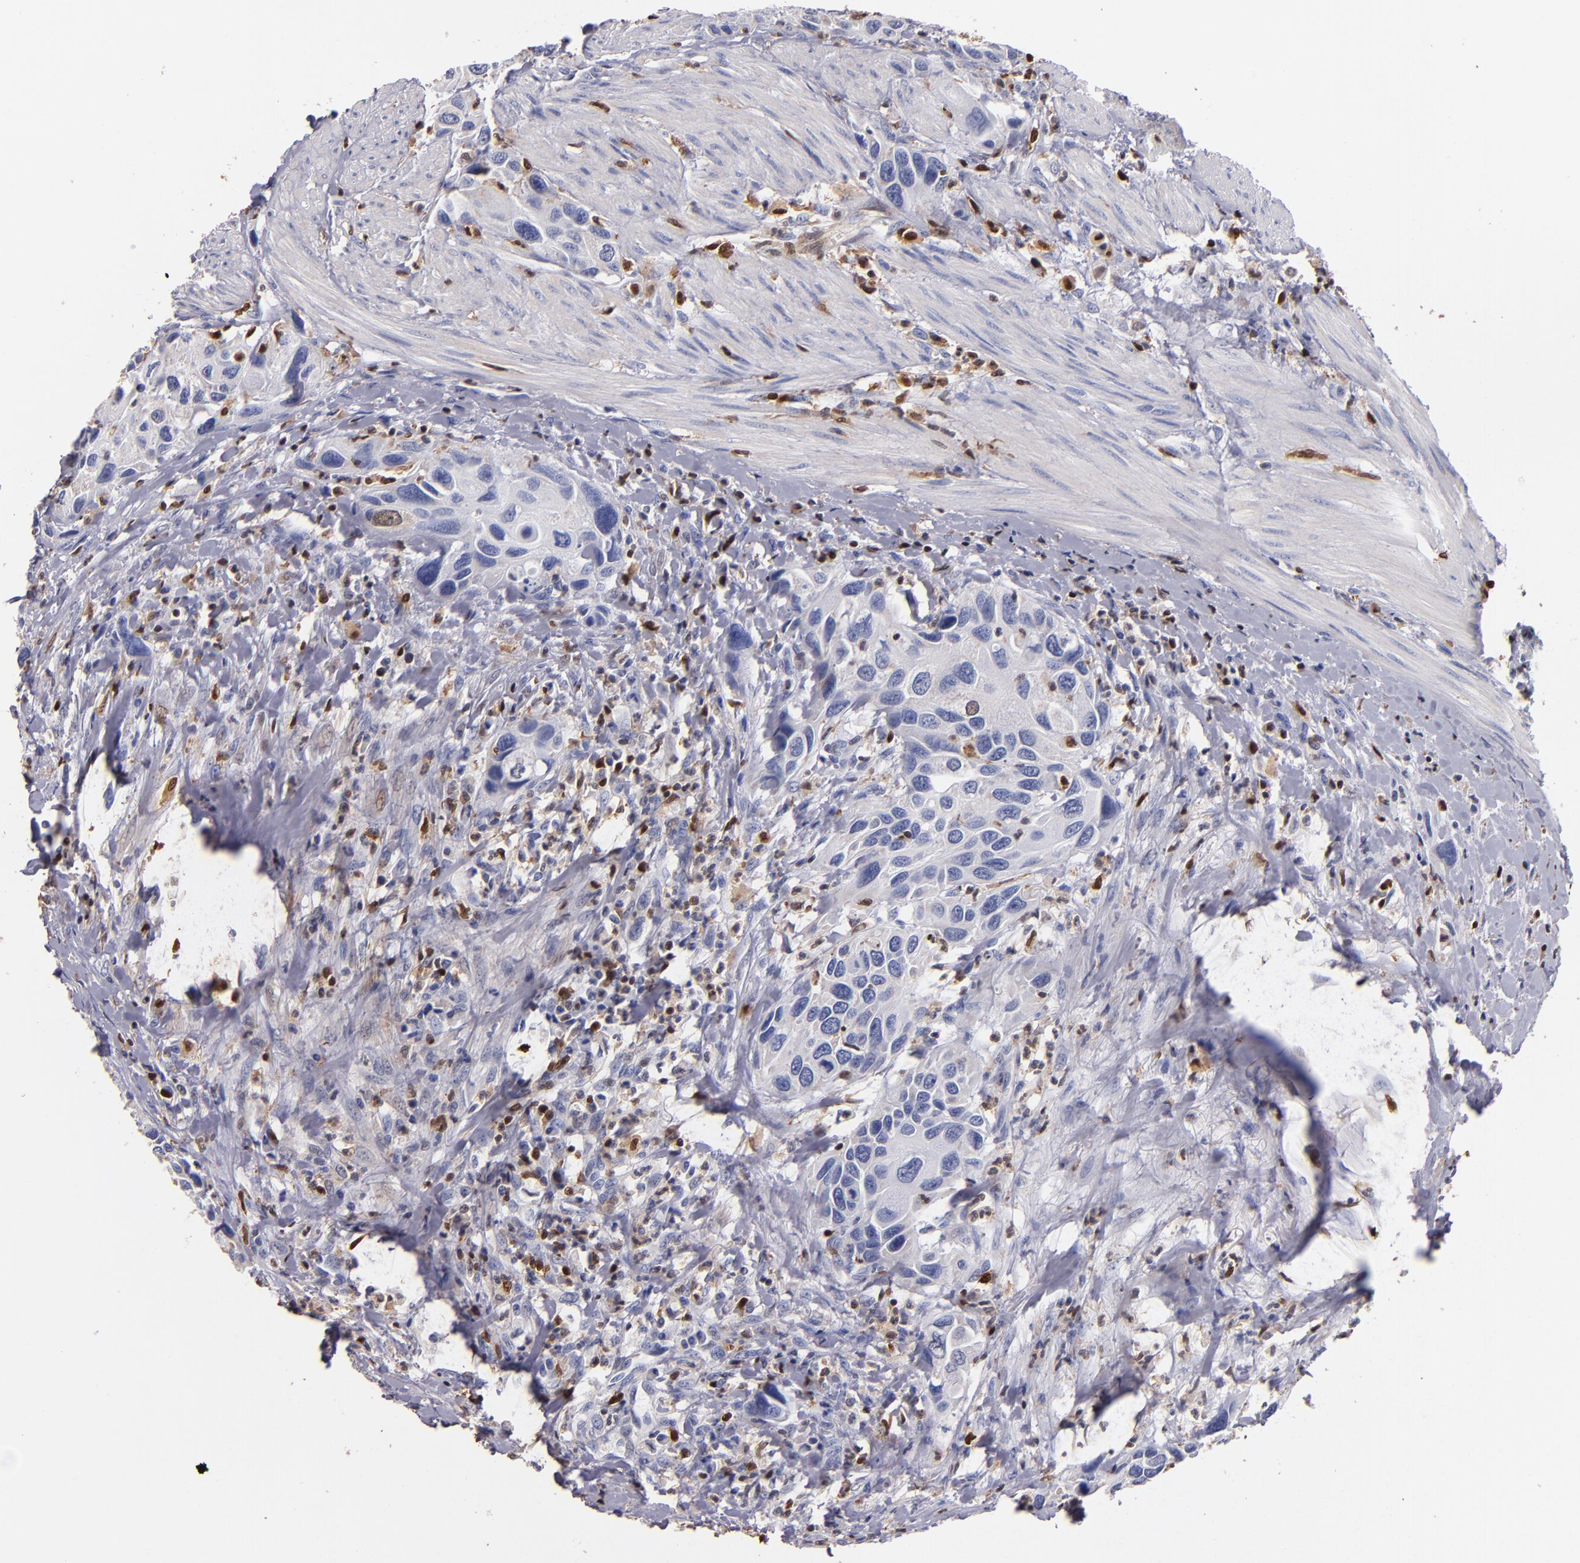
{"staining": {"intensity": "negative", "quantity": "none", "location": "none"}, "tissue": "urothelial cancer", "cell_type": "Tumor cells", "image_type": "cancer", "snomed": [{"axis": "morphology", "description": "Urothelial carcinoma, High grade"}, {"axis": "topography", "description": "Urinary bladder"}], "caption": "A photomicrograph of high-grade urothelial carcinoma stained for a protein displays no brown staining in tumor cells.", "gene": "S100A4", "patient": {"sex": "male", "age": 66}}